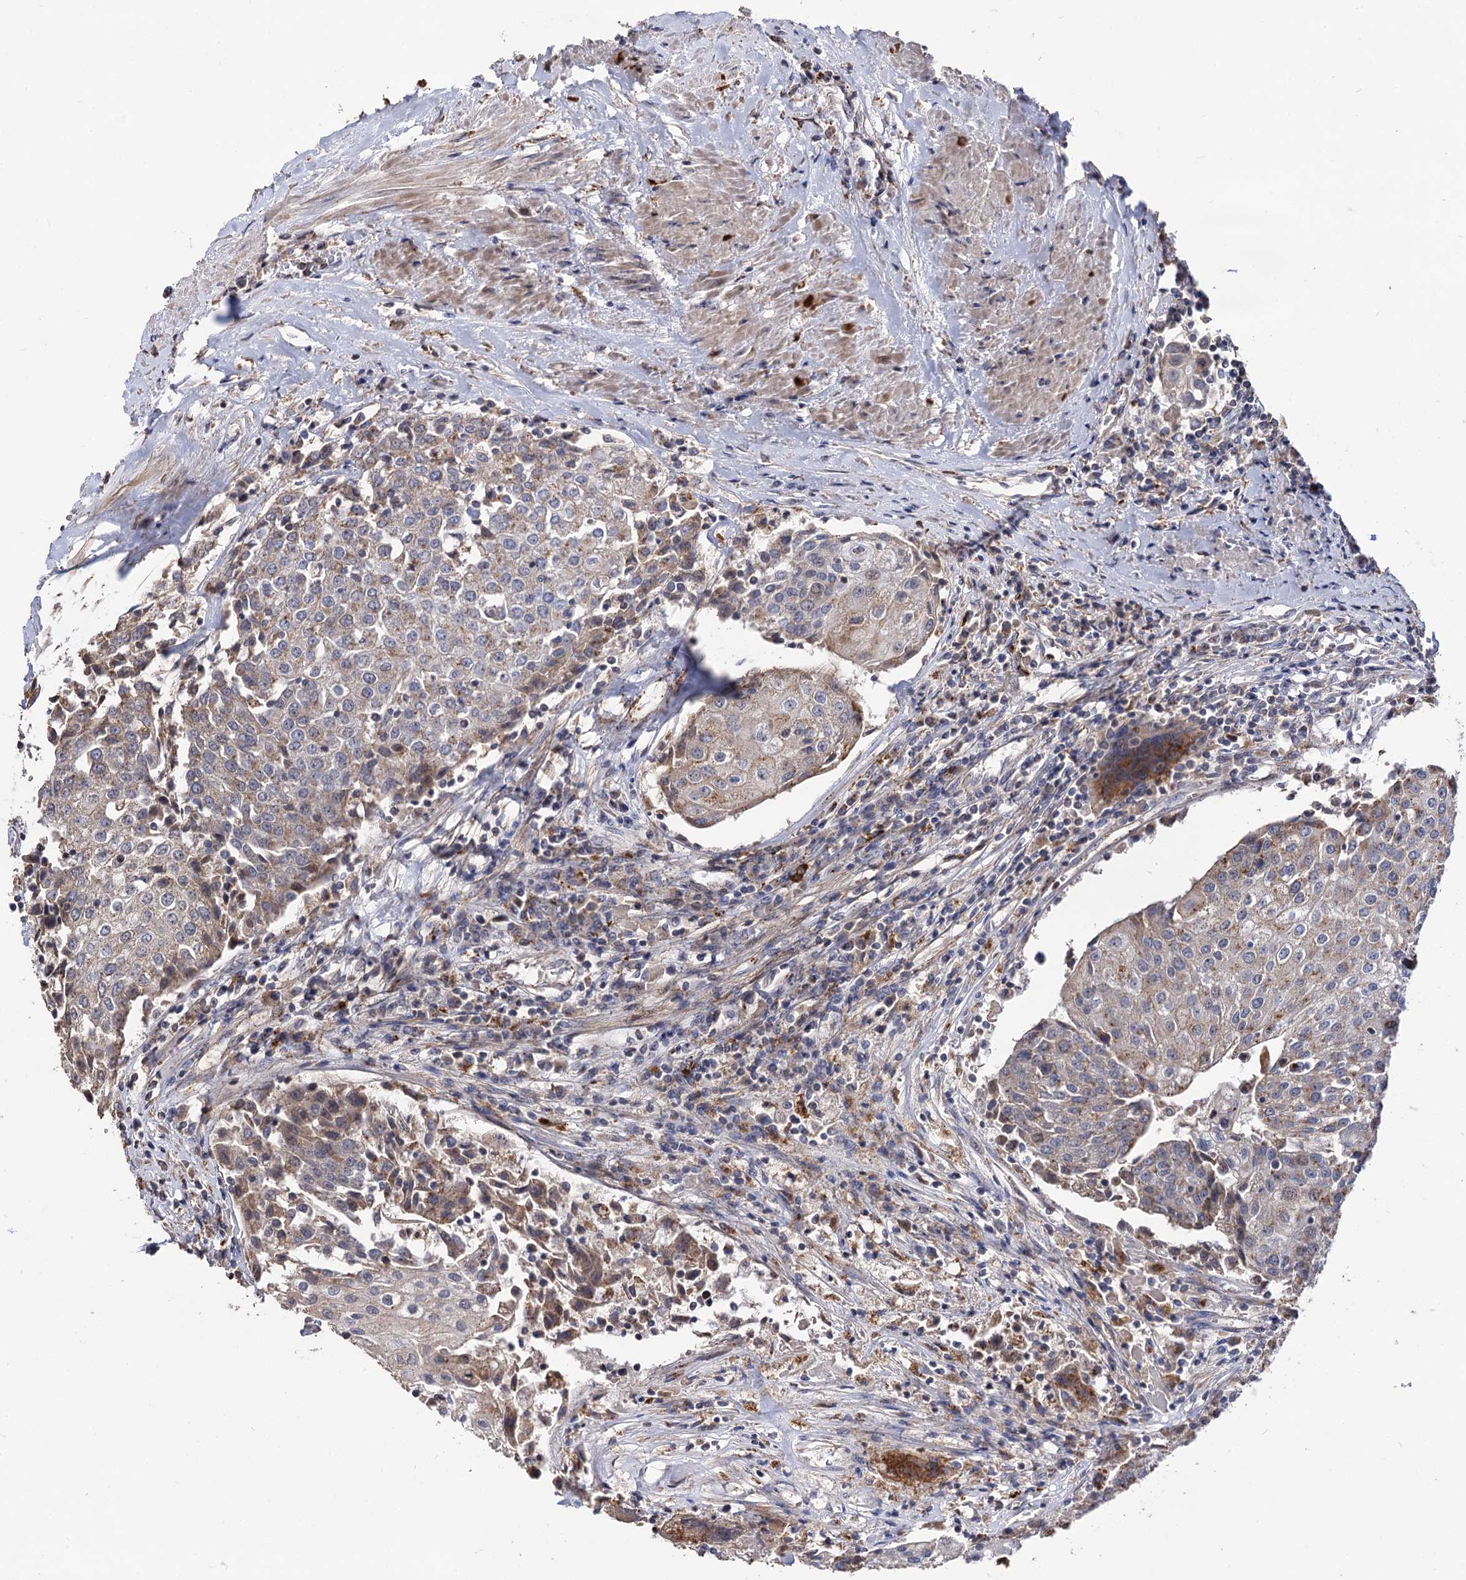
{"staining": {"intensity": "weak", "quantity": "25%-75%", "location": "cytoplasmic/membranous"}, "tissue": "urothelial cancer", "cell_type": "Tumor cells", "image_type": "cancer", "snomed": [{"axis": "morphology", "description": "Urothelial carcinoma, High grade"}, {"axis": "topography", "description": "Urinary bladder"}], "caption": "Weak cytoplasmic/membranous protein staining is seen in about 25%-75% of tumor cells in urothelial cancer.", "gene": "MICAL2", "patient": {"sex": "female", "age": 85}}